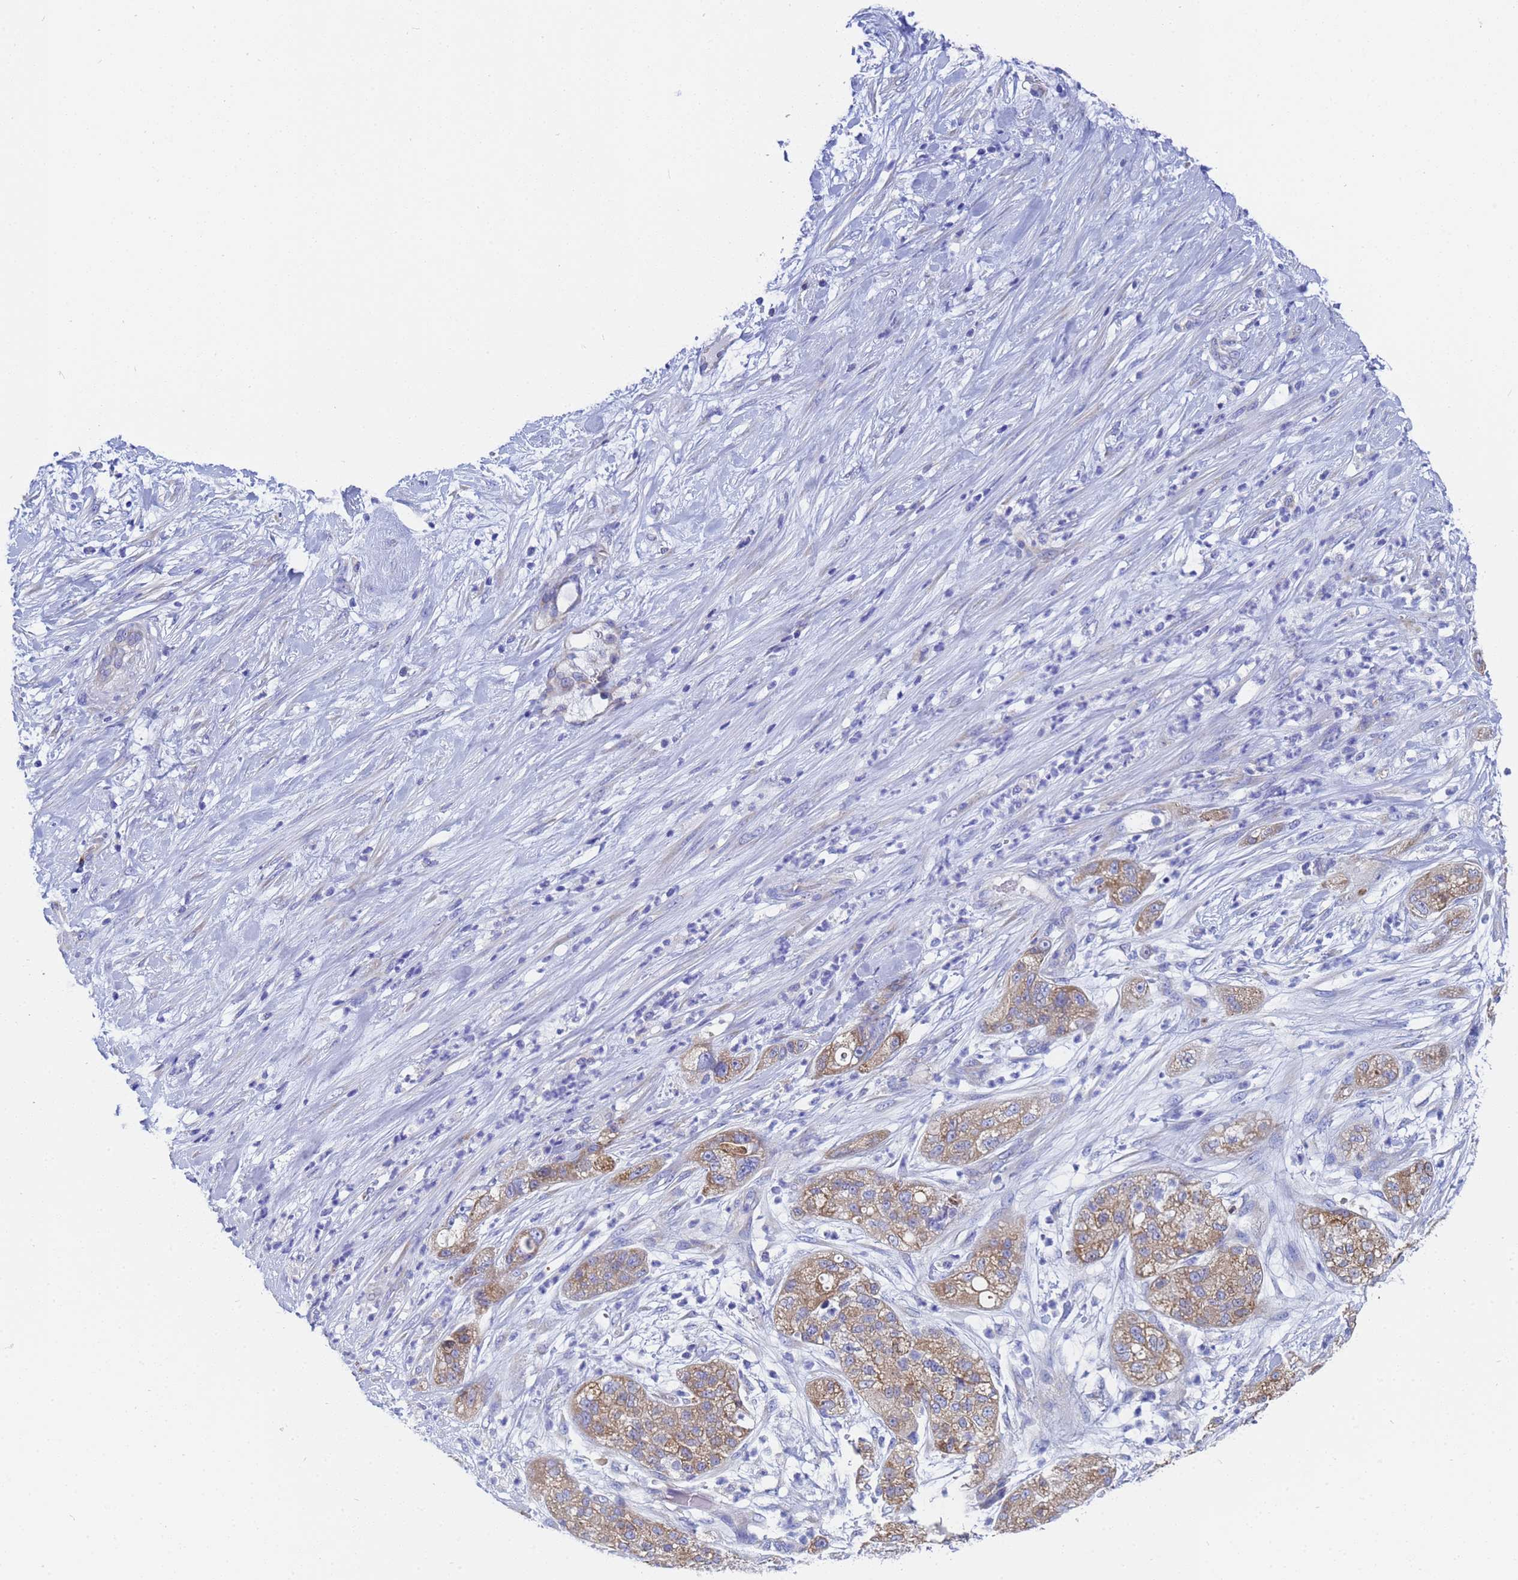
{"staining": {"intensity": "moderate", "quantity": ">75%", "location": "cytoplasmic/membranous"}, "tissue": "pancreatic cancer", "cell_type": "Tumor cells", "image_type": "cancer", "snomed": [{"axis": "morphology", "description": "Adenocarcinoma, NOS"}, {"axis": "topography", "description": "Pancreas"}], "caption": "The micrograph shows a brown stain indicating the presence of a protein in the cytoplasmic/membranous of tumor cells in pancreatic adenocarcinoma.", "gene": "TM4SF4", "patient": {"sex": "female", "age": 78}}